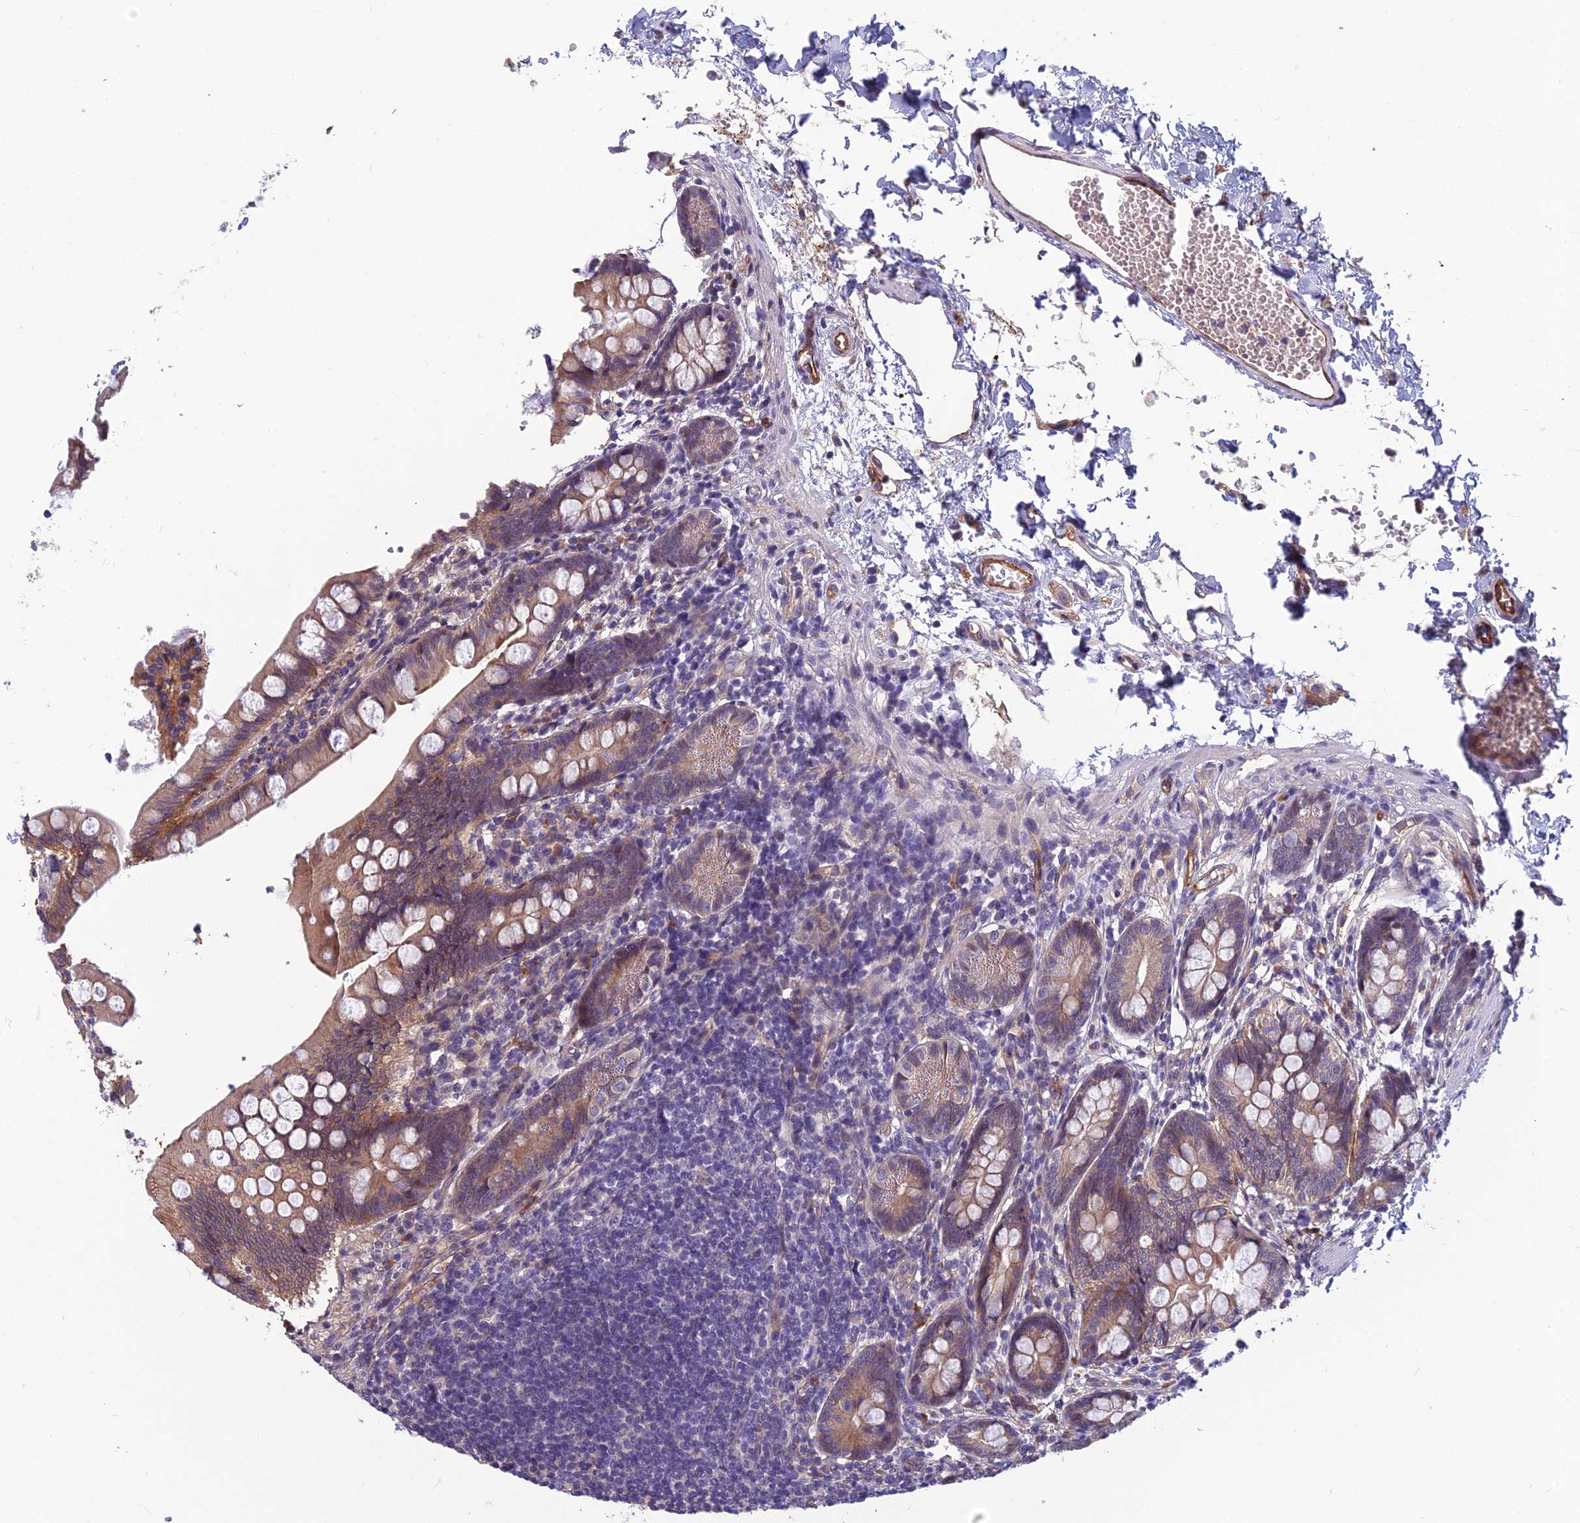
{"staining": {"intensity": "moderate", "quantity": ">75%", "location": "cytoplasmic/membranous"}, "tissue": "small intestine", "cell_type": "Glandular cells", "image_type": "normal", "snomed": [{"axis": "morphology", "description": "Normal tissue, NOS"}, {"axis": "topography", "description": "Small intestine"}], "caption": "Human small intestine stained for a protein (brown) exhibits moderate cytoplasmic/membranous positive staining in about >75% of glandular cells.", "gene": "TSPAN15", "patient": {"sex": "male", "age": 7}}